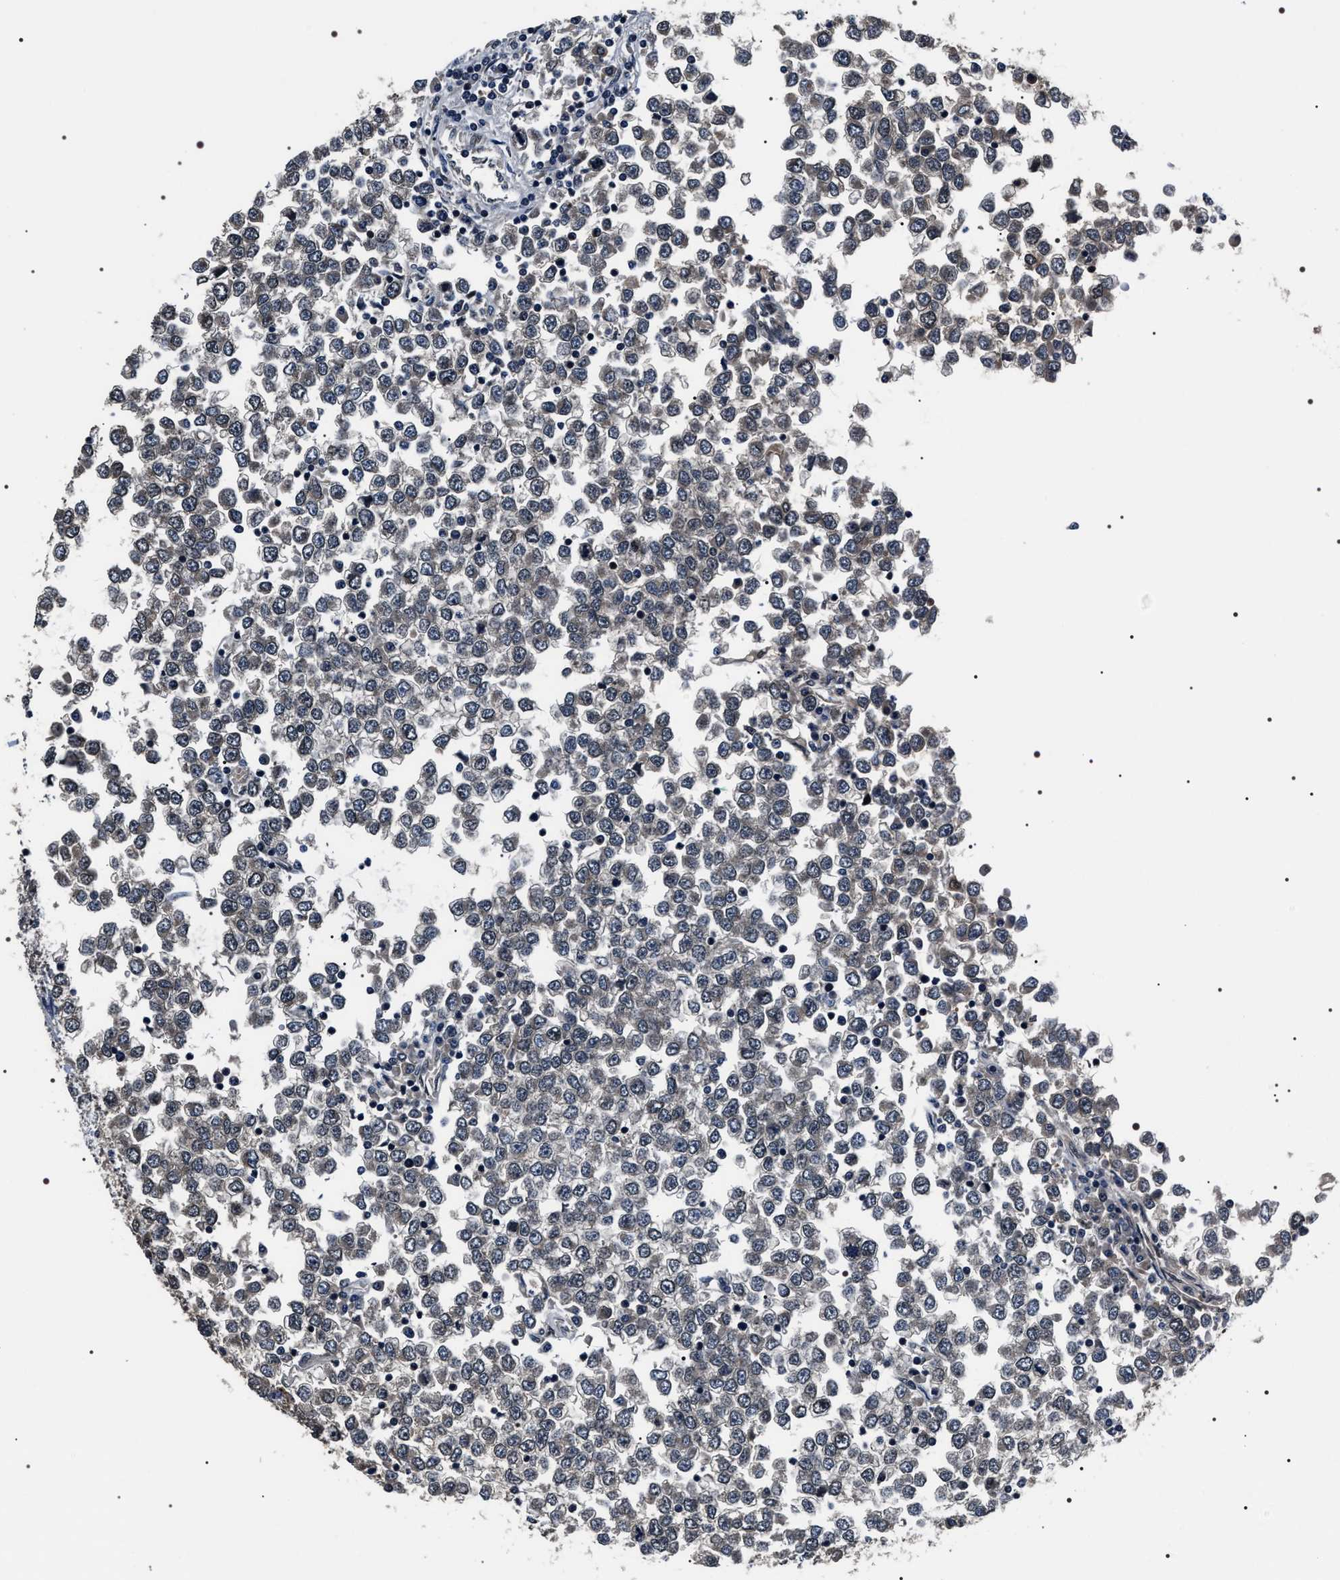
{"staining": {"intensity": "weak", "quantity": "<25%", "location": "cytoplasmic/membranous"}, "tissue": "testis cancer", "cell_type": "Tumor cells", "image_type": "cancer", "snomed": [{"axis": "morphology", "description": "Seminoma, NOS"}, {"axis": "topography", "description": "Testis"}], "caption": "This is an immunohistochemistry histopathology image of human testis cancer (seminoma). There is no staining in tumor cells.", "gene": "SIPA1", "patient": {"sex": "male", "age": 65}}